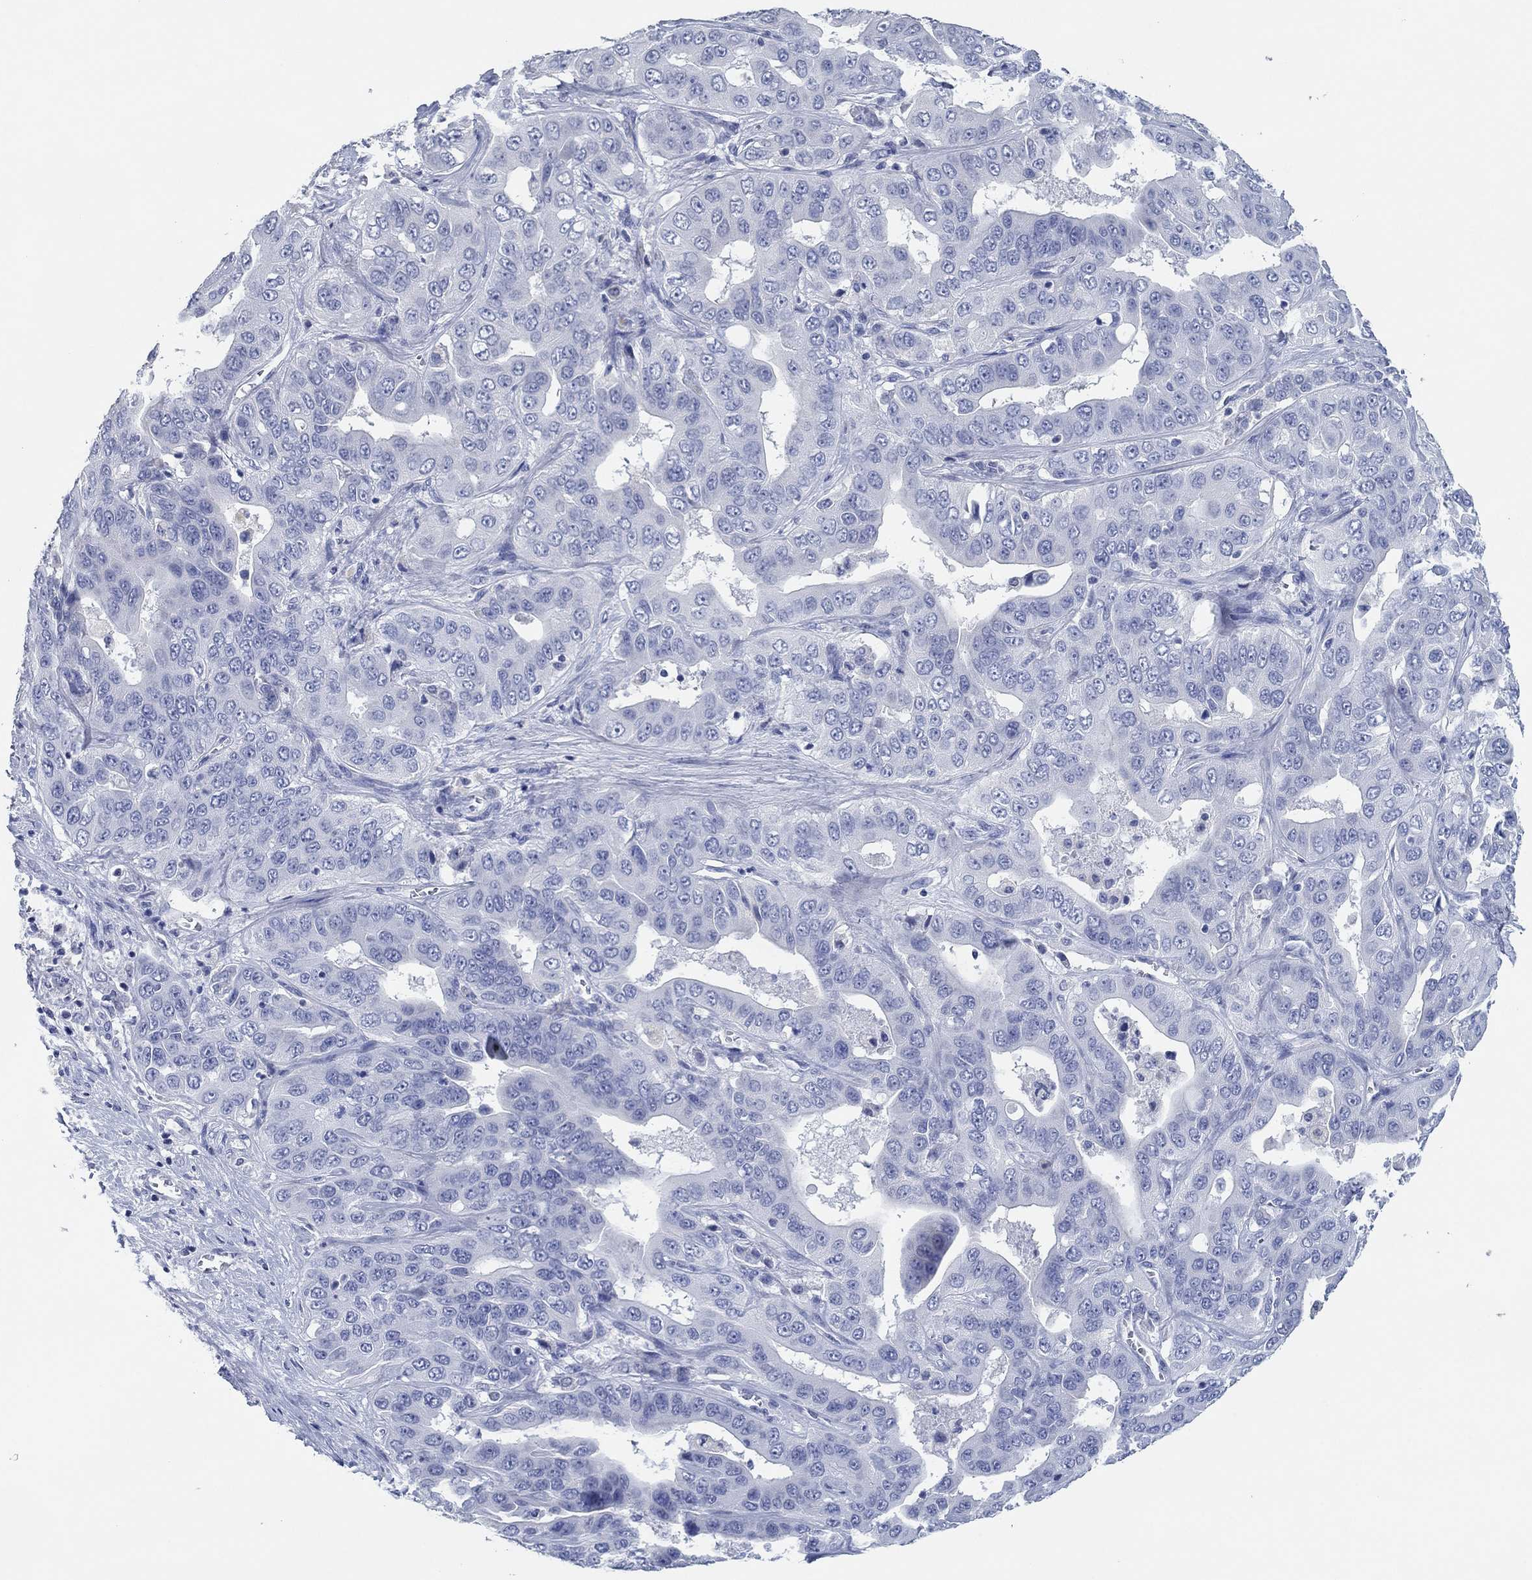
{"staining": {"intensity": "negative", "quantity": "none", "location": "none"}, "tissue": "liver cancer", "cell_type": "Tumor cells", "image_type": "cancer", "snomed": [{"axis": "morphology", "description": "Cholangiocarcinoma"}, {"axis": "topography", "description": "Liver"}], "caption": "Immunohistochemistry (IHC) micrograph of liver cancer (cholangiocarcinoma) stained for a protein (brown), which shows no positivity in tumor cells.", "gene": "POU5F1", "patient": {"sex": "female", "age": 52}}